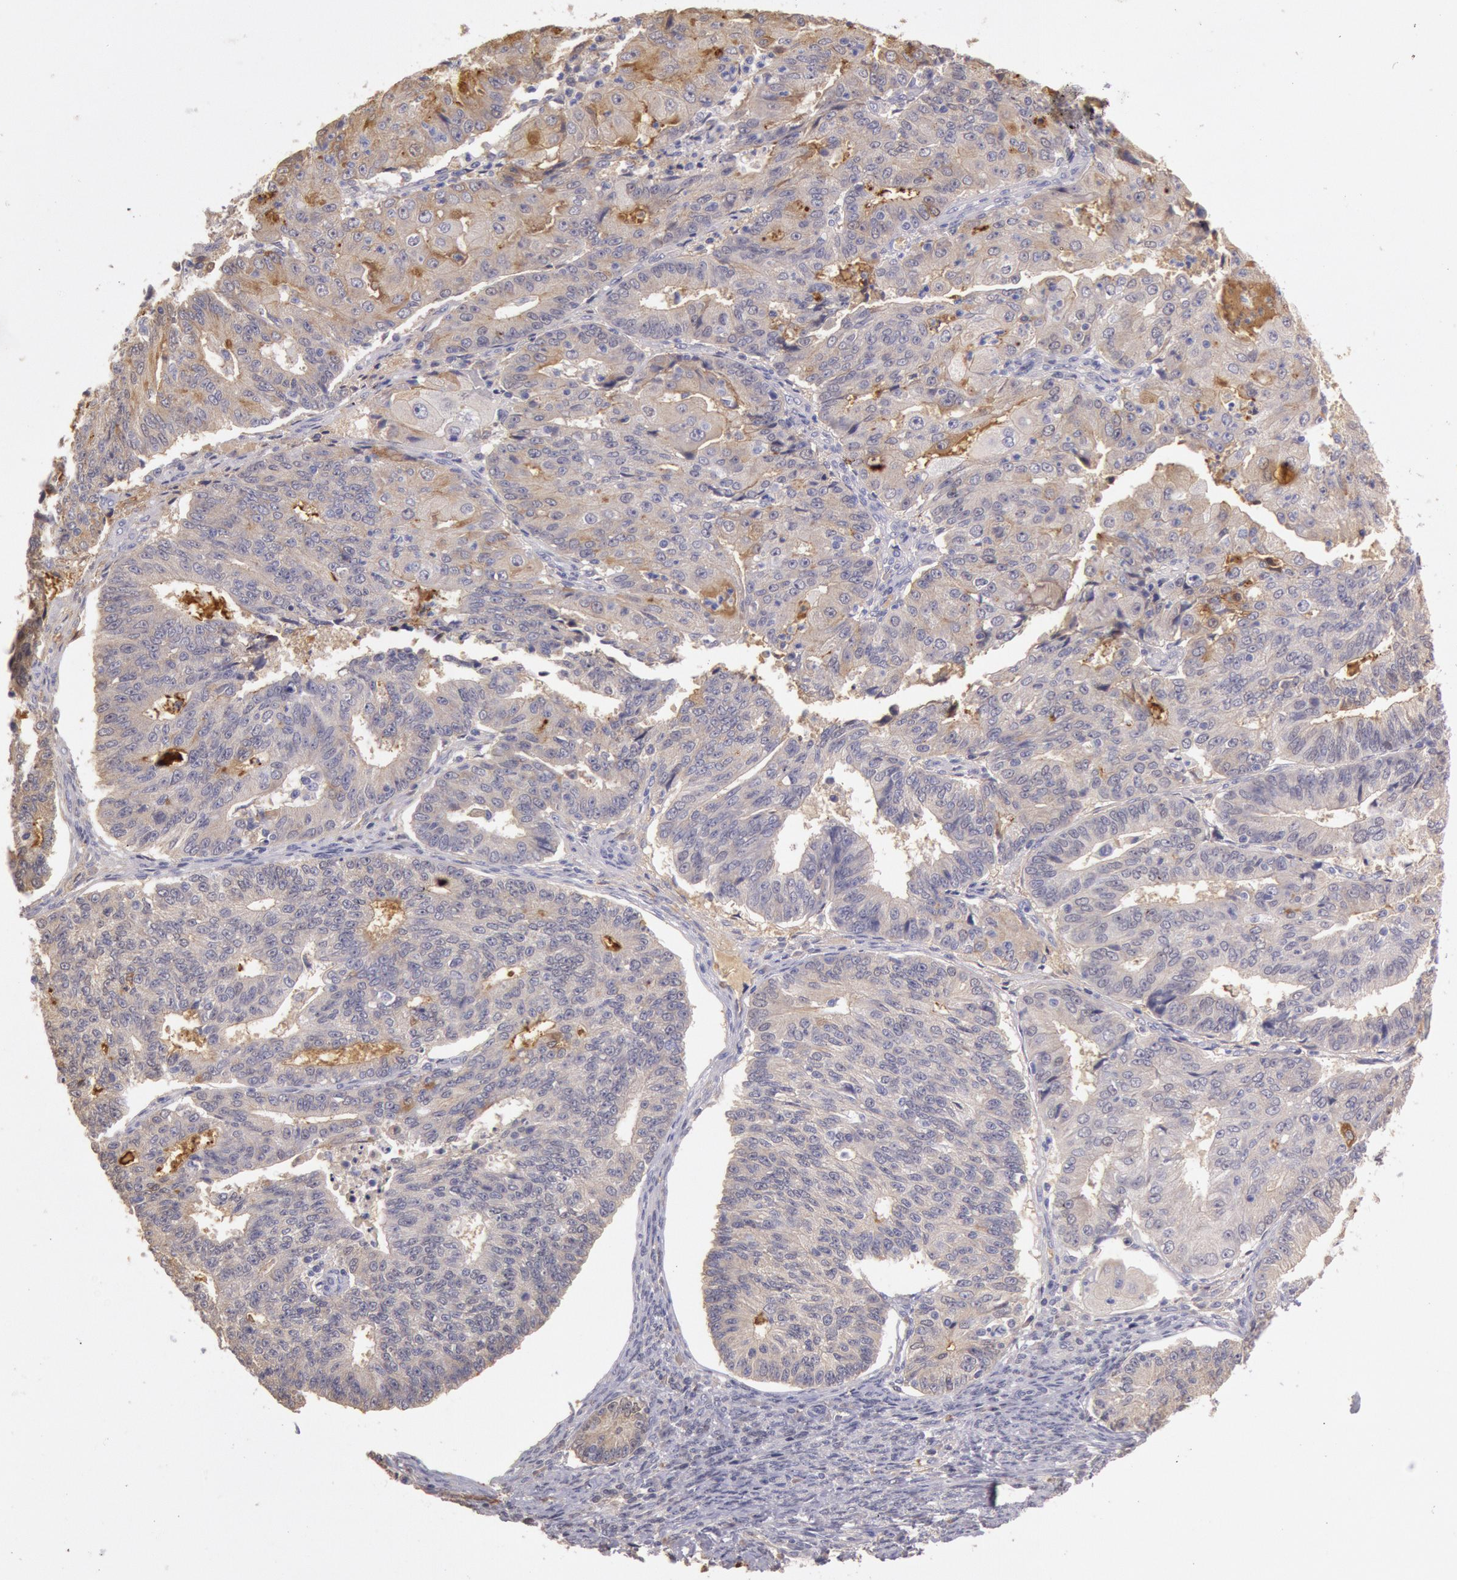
{"staining": {"intensity": "negative", "quantity": "none", "location": "none"}, "tissue": "endometrial cancer", "cell_type": "Tumor cells", "image_type": "cancer", "snomed": [{"axis": "morphology", "description": "Adenocarcinoma, NOS"}, {"axis": "topography", "description": "Endometrium"}], "caption": "Micrograph shows no protein expression in tumor cells of endometrial cancer tissue.", "gene": "C1R", "patient": {"sex": "female", "age": 56}}